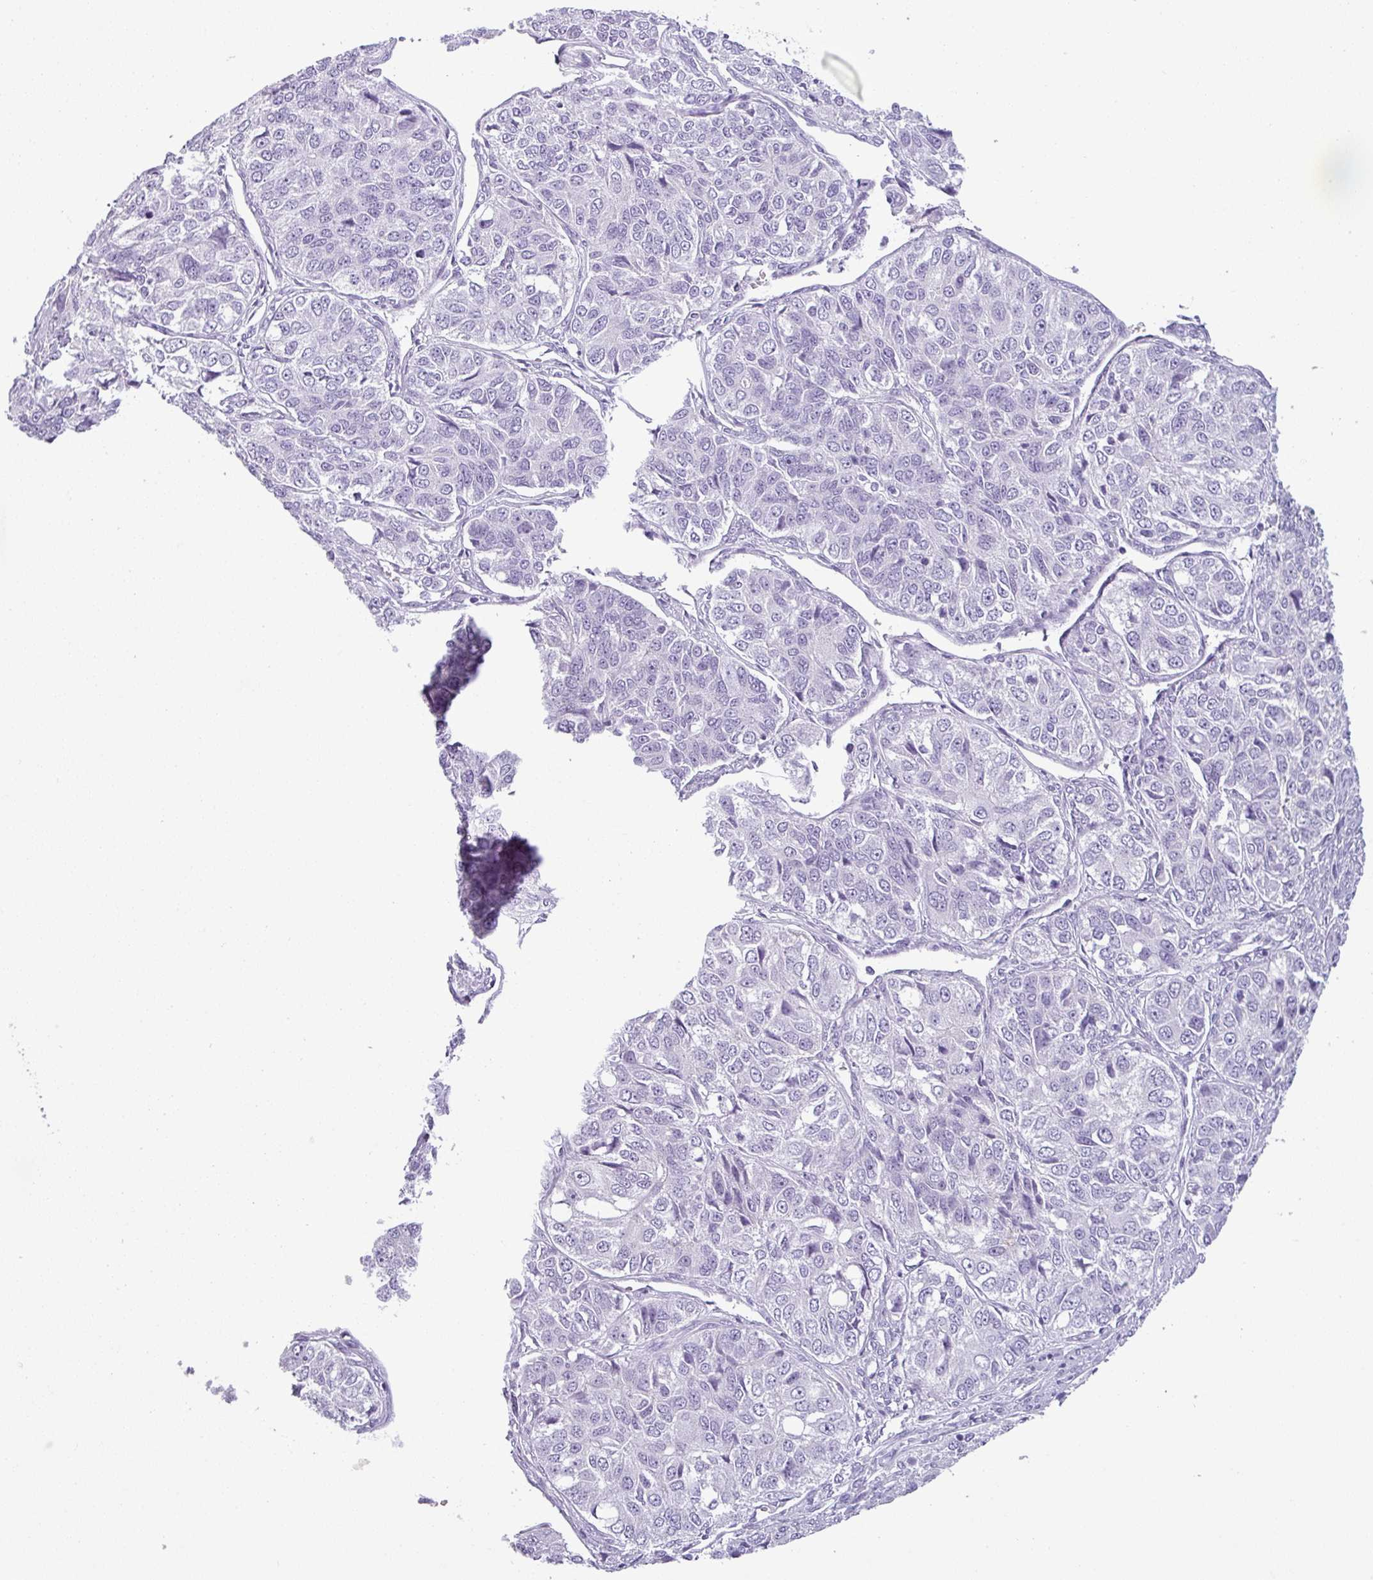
{"staining": {"intensity": "negative", "quantity": "none", "location": "none"}, "tissue": "ovarian cancer", "cell_type": "Tumor cells", "image_type": "cancer", "snomed": [{"axis": "morphology", "description": "Carcinoma, endometroid"}, {"axis": "topography", "description": "Ovary"}], "caption": "Tumor cells show no significant protein staining in ovarian cancer.", "gene": "CDH16", "patient": {"sex": "female", "age": 51}}